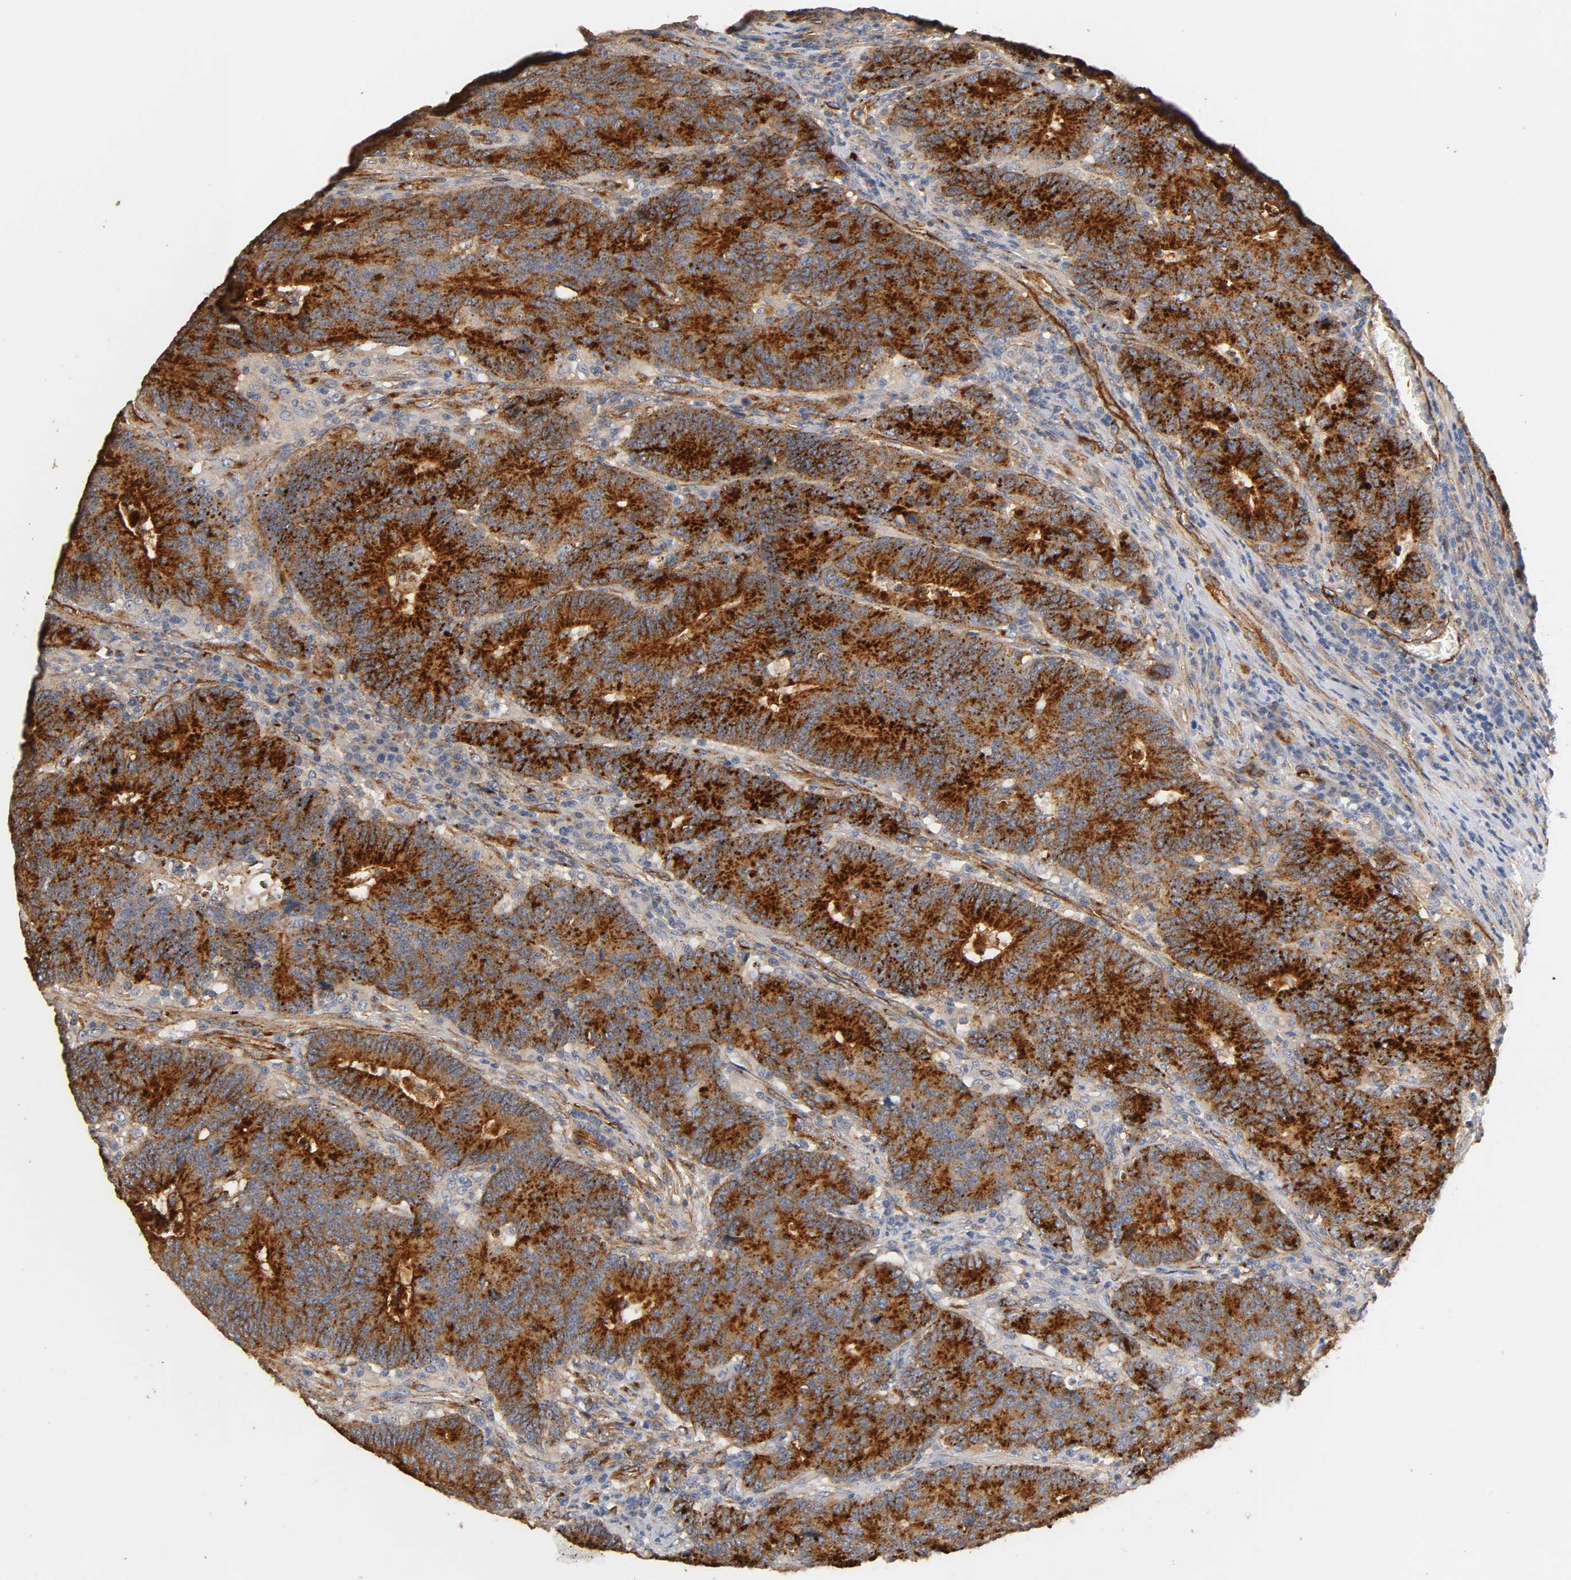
{"staining": {"intensity": "strong", "quantity": ">75%", "location": "cytoplasmic/membranous"}, "tissue": "colorectal cancer", "cell_type": "Tumor cells", "image_type": "cancer", "snomed": [{"axis": "morphology", "description": "Normal tissue, NOS"}, {"axis": "morphology", "description": "Adenocarcinoma, NOS"}, {"axis": "topography", "description": "Colon"}], "caption": "Immunohistochemical staining of human colorectal cancer shows strong cytoplasmic/membranous protein positivity in approximately >75% of tumor cells.", "gene": "IFITM3", "patient": {"sex": "female", "age": 75}}